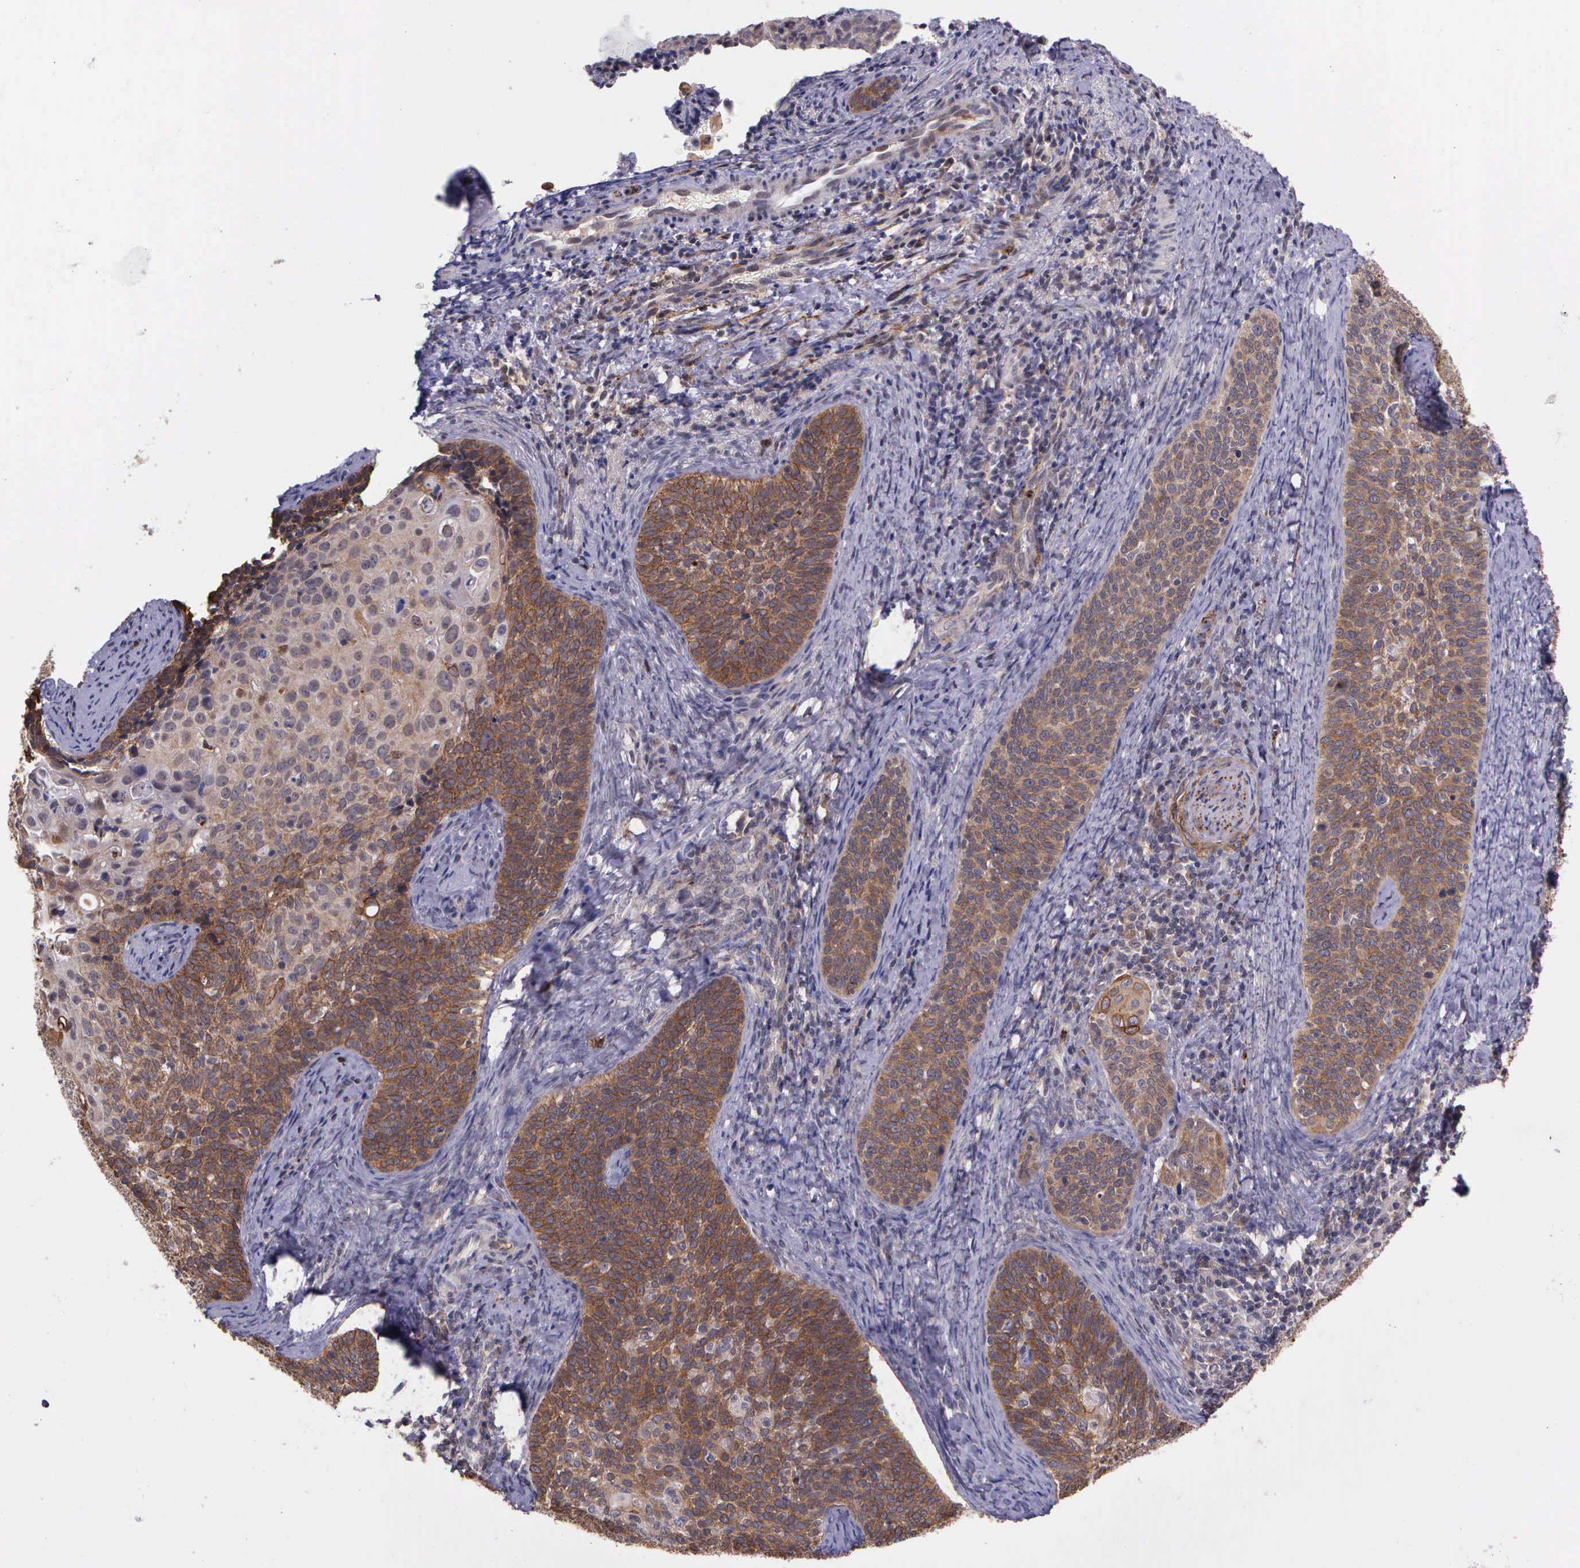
{"staining": {"intensity": "strong", "quantity": ">75%", "location": "cytoplasmic/membranous"}, "tissue": "cervical cancer", "cell_type": "Tumor cells", "image_type": "cancer", "snomed": [{"axis": "morphology", "description": "Squamous cell carcinoma, NOS"}, {"axis": "topography", "description": "Cervix"}], "caption": "DAB immunohistochemical staining of human cervical cancer (squamous cell carcinoma) exhibits strong cytoplasmic/membranous protein positivity in about >75% of tumor cells.", "gene": "PRICKLE3", "patient": {"sex": "female", "age": 33}}